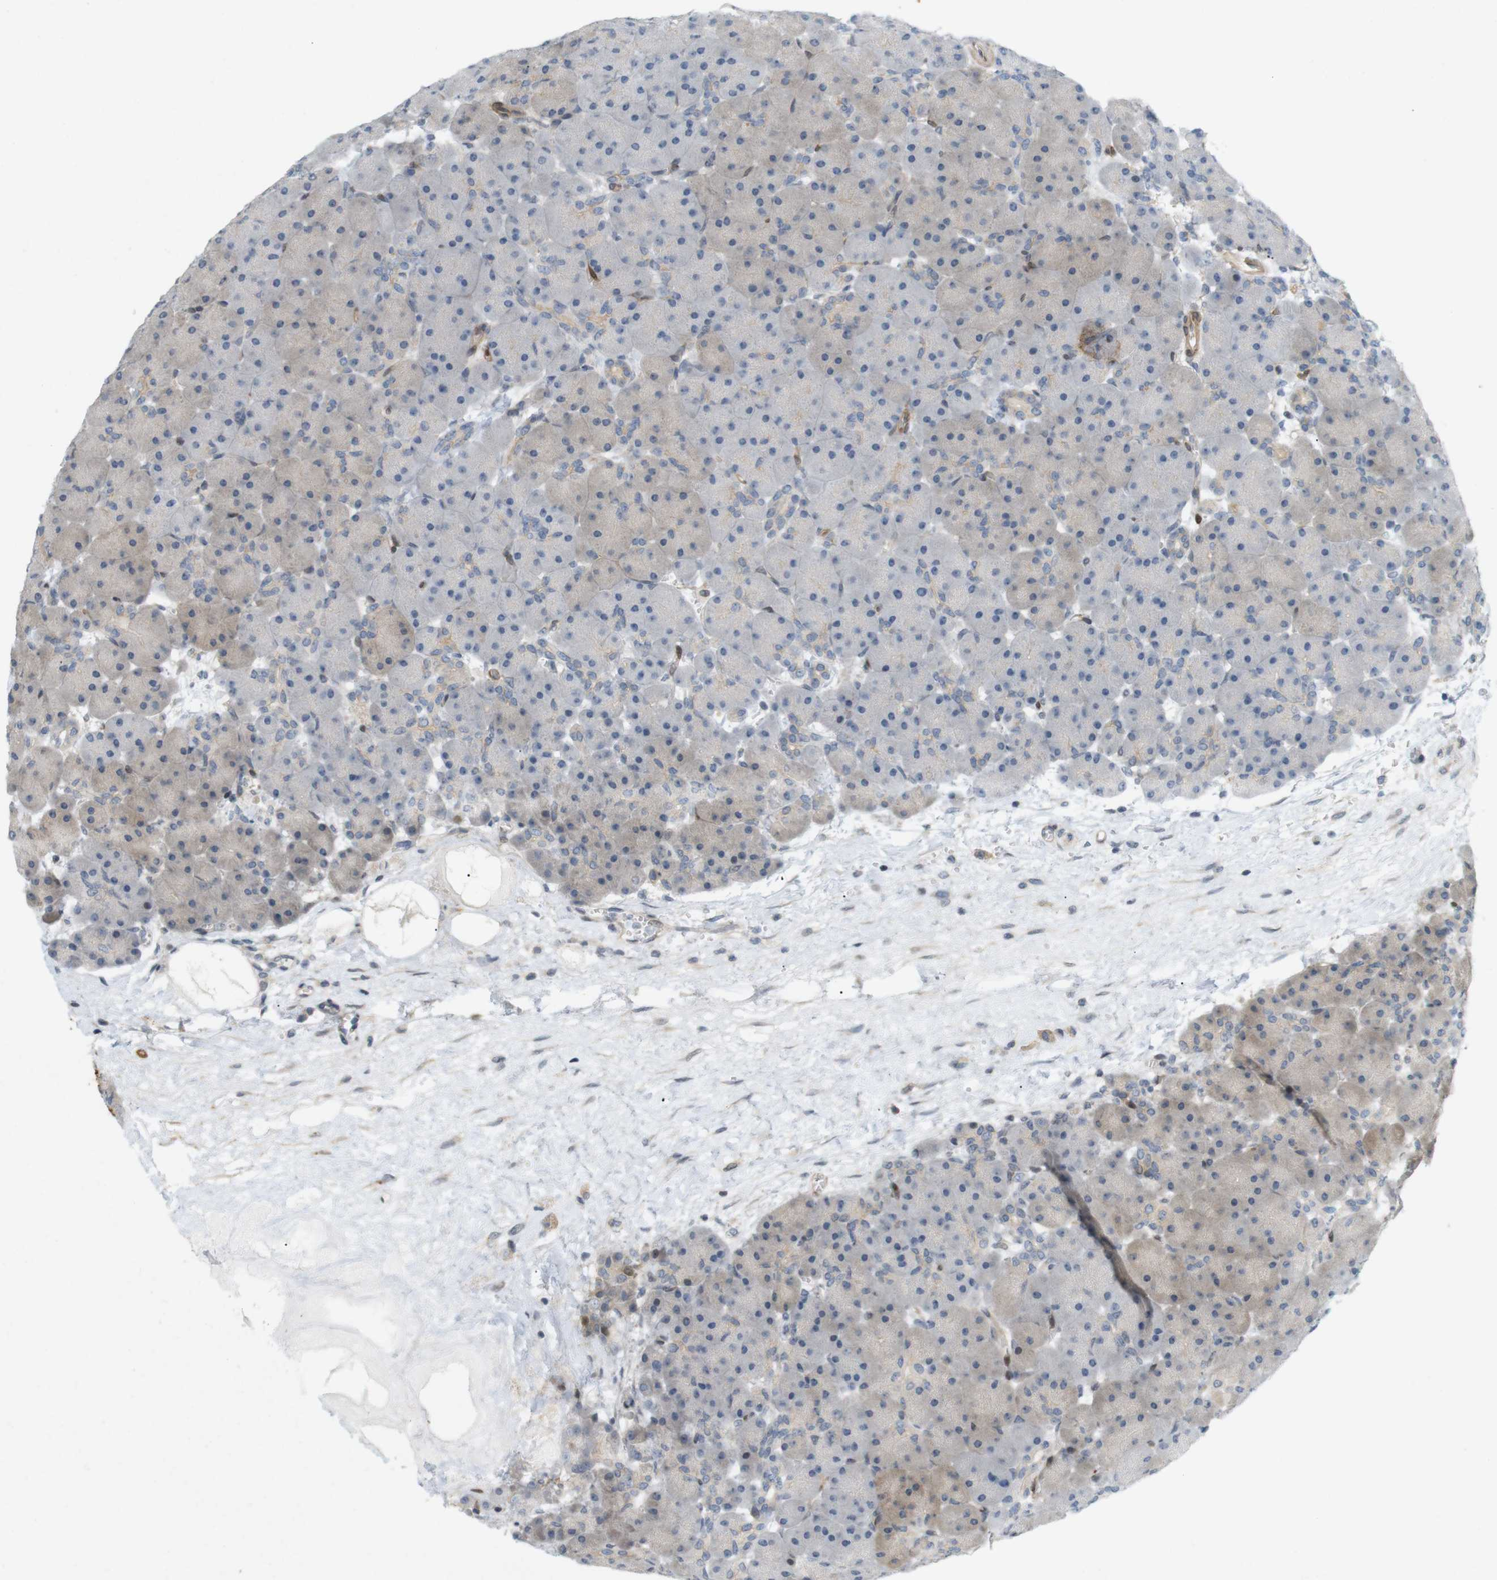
{"staining": {"intensity": "moderate", "quantity": "<25%", "location": "cytoplasmic/membranous"}, "tissue": "pancreas", "cell_type": "Exocrine glandular cells", "image_type": "normal", "snomed": [{"axis": "morphology", "description": "Normal tissue, NOS"}, {"axis": "topography", "description": "Pancreas"}], "caption": "Protein staining displays moderate cytoplasmic/membranous positivity in approximately <25% of exocrine glandular cells in normal pancreas.", "gene": "PPP1R14A", "patient": {"sex": "male", "age": 66}}